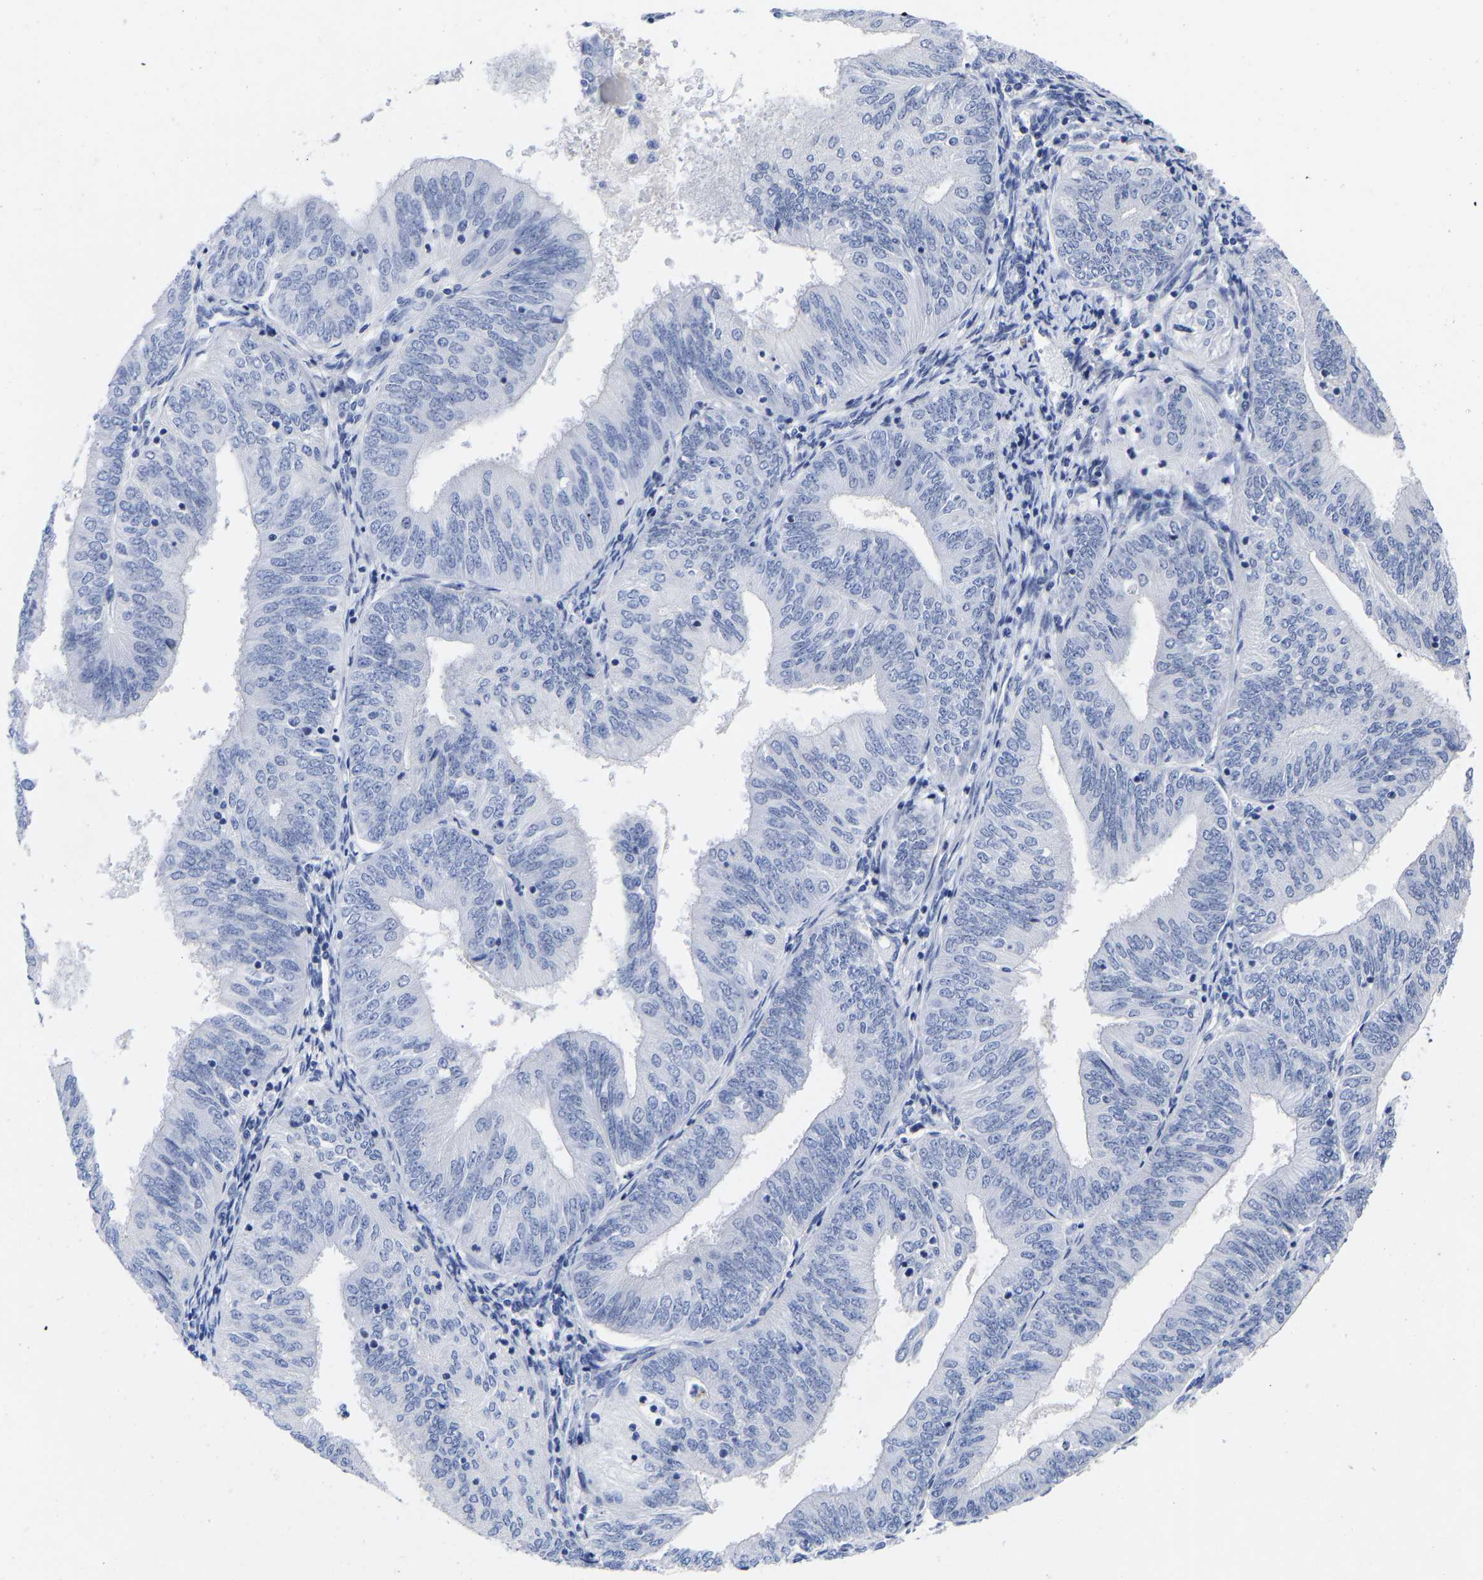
{"staining": {"intensity": "negative", "quantity": "none", "location": "none"}, "tissue": "endometrial cancer", "cell_type": "Tumor cells", "image_type": "cancer", "snomed": [{"axis": "morphology", "description": "Adenocarcinoma, NOS"}, {"axis": "topography", "description": "Endometrium"}], "caption": "Immunohistochemistry image of neoplastic tissue: human endometrial cancer (adenocarcinoma) stained with DAB demonstrates no significant protein positivity in tumor cells. The staining was performed using DAB to visualize the protein expression in brown, while the nuclei were stained in blue with hematoxylin (Magnification: 20x).", "gene": "GPA33", "patient": {"sex": "female", "age": 58}}